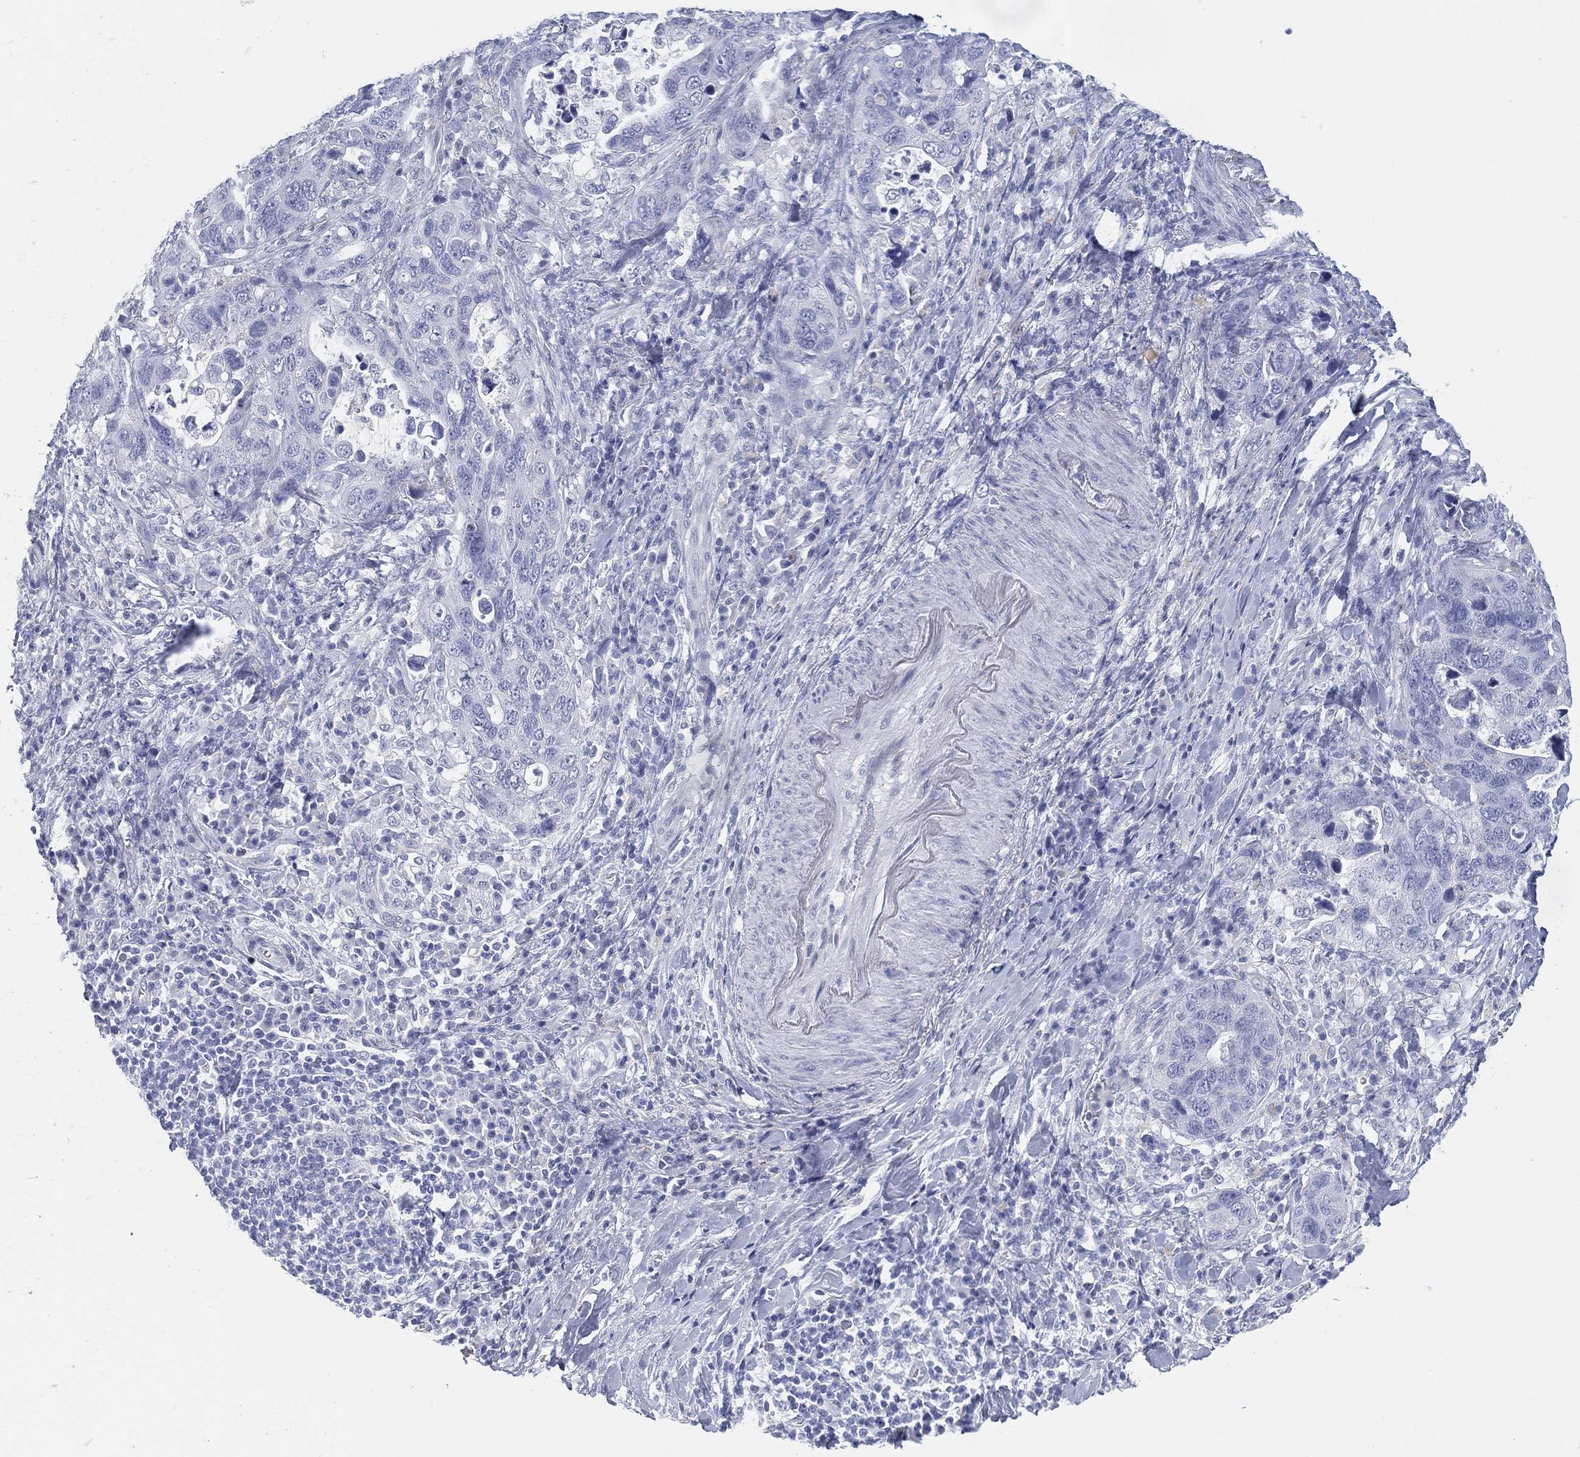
{"staining": {"intensity": "negative", "quantity": "none", "location": "none"}, "tissue": "stomach cancer", "cell_type": "Tumor cells", "image_type": "cancer", "snomed": [{"axis": "morphology", "description": "Adenocarcinoma, NOS"}, {"axis": "topography", "description": "Stomach"}], "caption": "There is no significant positivity in tumor cells of stomach cancer (adenocarcinoma).", "gene": "GPR61", "patient": {"sex": "male", "age": 54}}